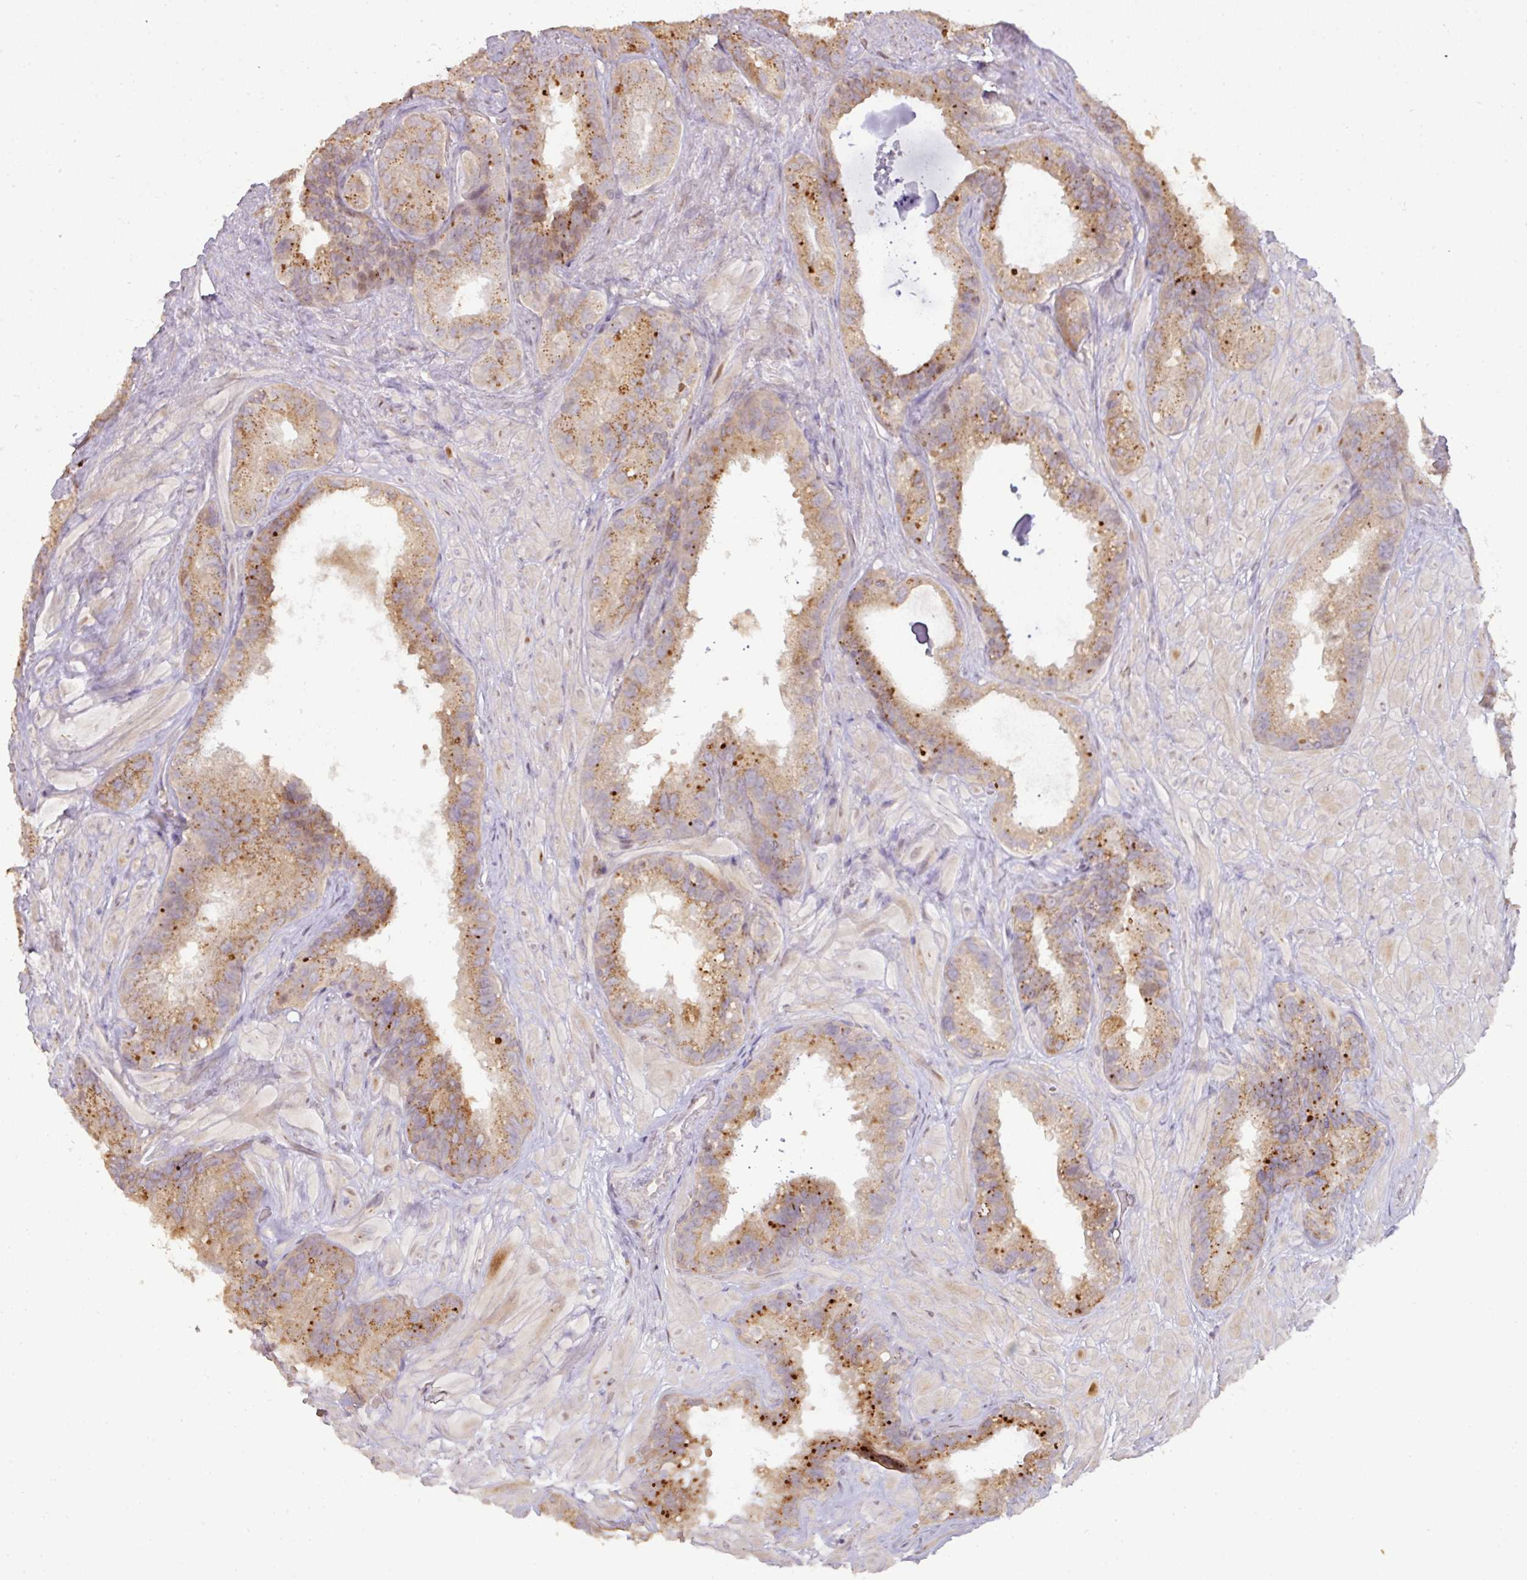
{"staining": {"intensity": "moderate", "quantity": "25%-75%", "location": "cytoplasmic/membranous"}, "tissue": "seminal vesicle", "cell_type": "Glandular cells", "image_type": "normal", "snomed": [{"axis": "morphology", "description": "Normal tissue, NOS"}, {"axis": "topography", "description": "Seminal veicle"}, {"axis": "topography", "description": "Peripheral nerve tissue"}], "caption": "This image reveals IHC staining of benign seminal vesicle, with medium moderate cytoplasmic/membranous staining in about 25%-75% of glandular cells.", "gene": "CXCR5", "patient": {"sex": "male", "age": 76}}